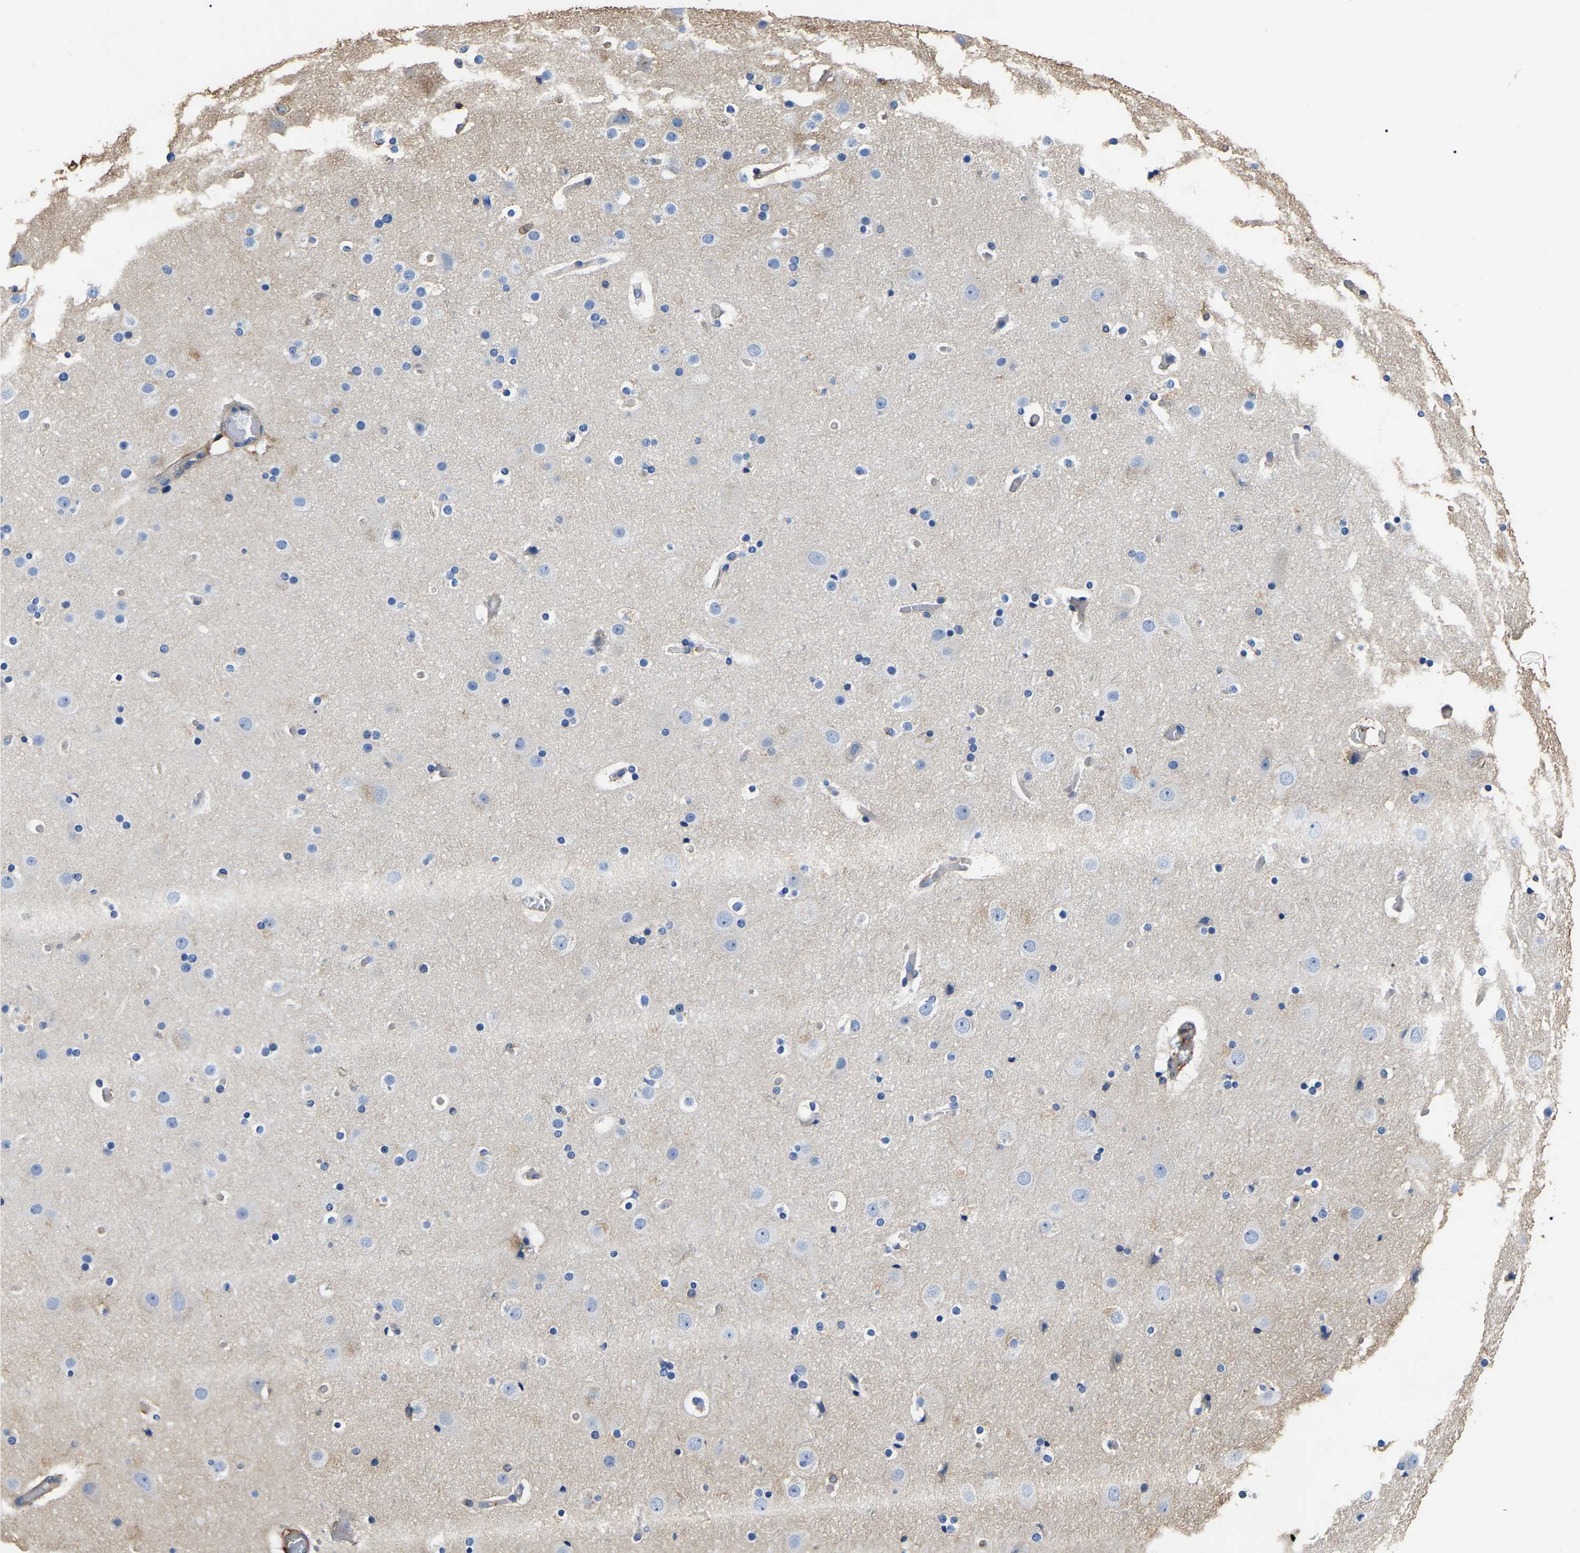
{"staining": {"intensity": "moderate", "quantity": "<25%", "location": "cytoplasmic/membranous"}, "tissue": "cerebral cortex", "cell_type": "Endothelial cells", "image_type": "normal", "snomed": [{"axis": "morphology", "description": "Normal tissue, NOS"}, {"axis": "topography", "description": "Cerebral cortex"}], "caption": "Brown immunohistochemical staining in benign cerebral cortex exhibits moderate cytoplasmic/membranous expression in about <25% of endothelial cells. (IHC, brightfield microscopy, high magnification).", "gene": "ARMT1", "patient": {"sex": "male", "age": 57}}